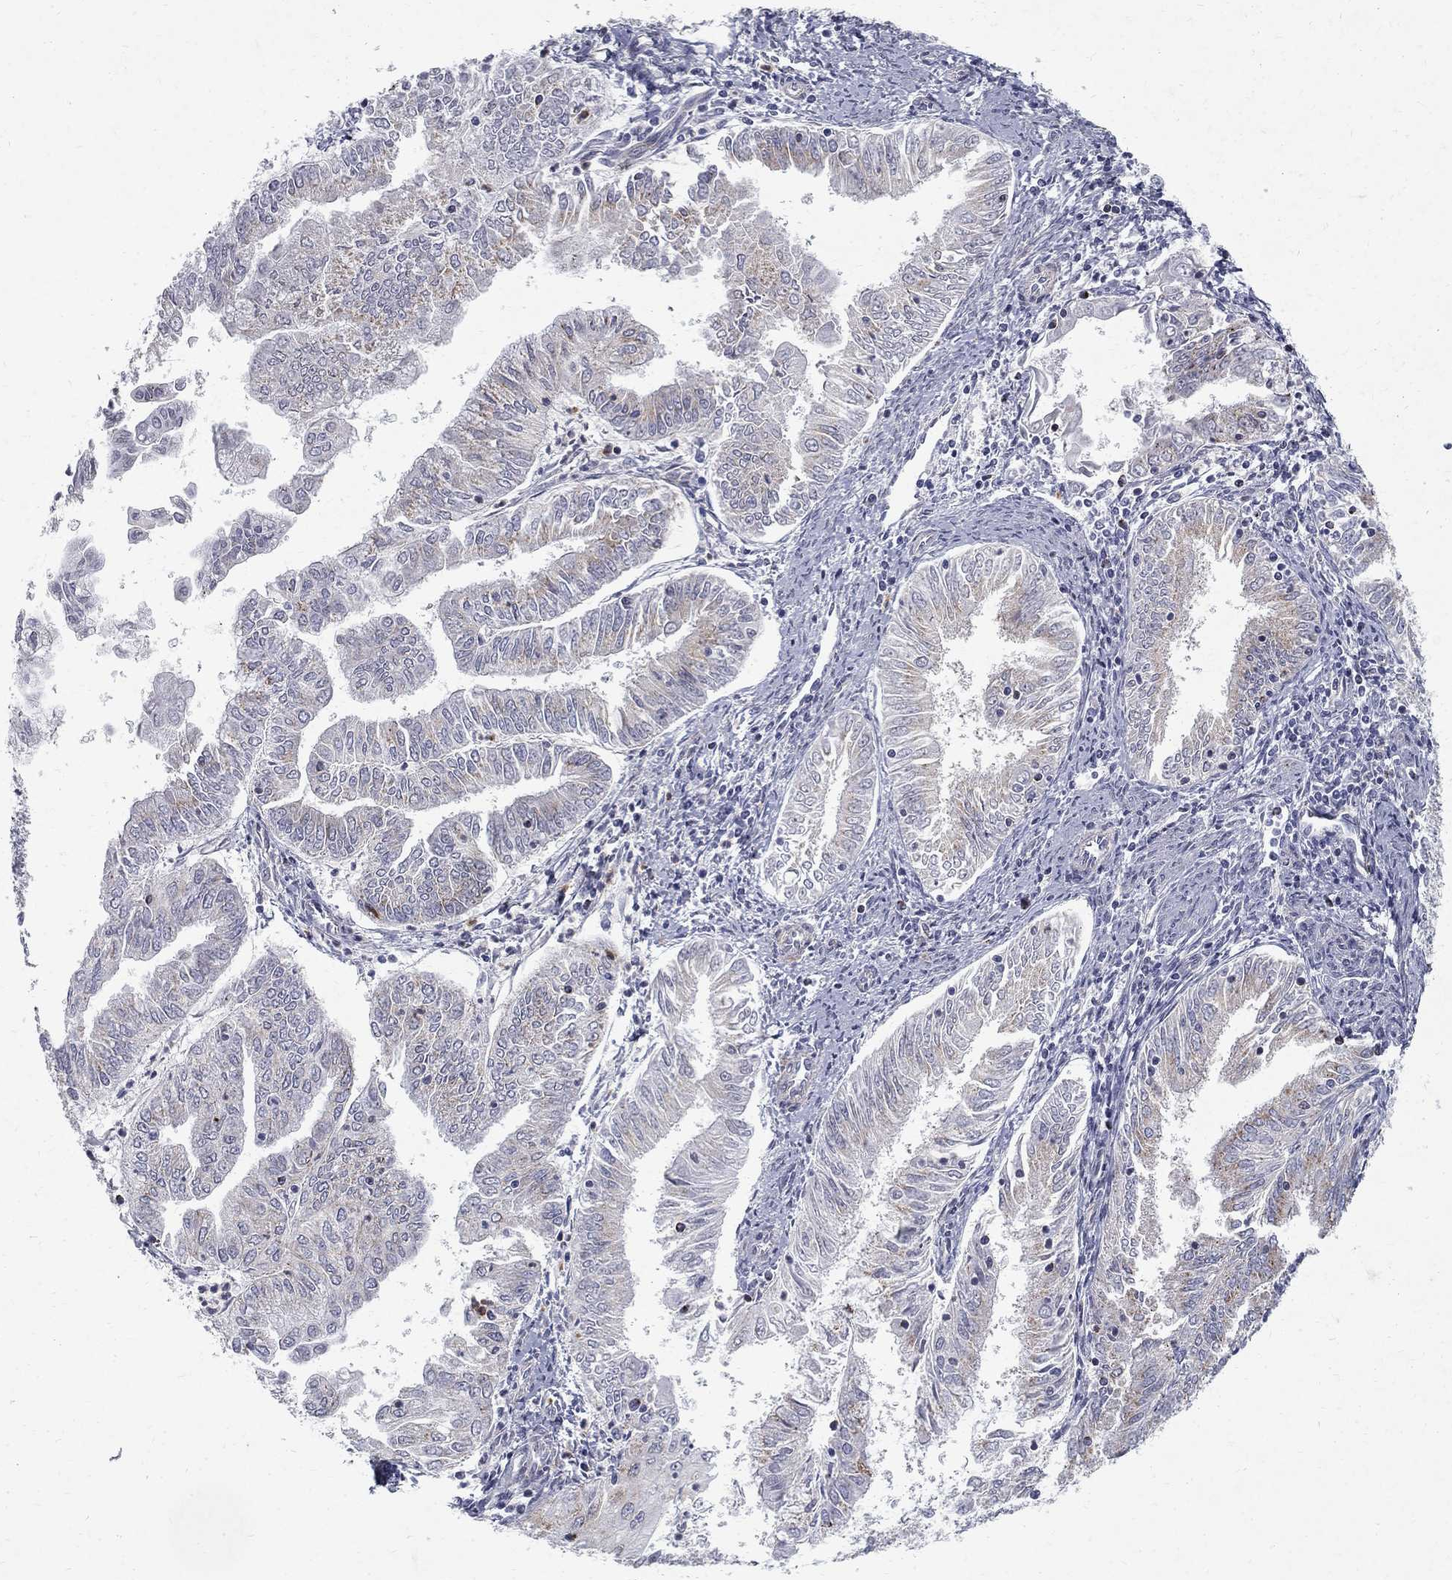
{"staining": {"intensity": "negative", "quantity": "none", "location": "none"}, "tissue": "endometrial cancer", "cell_type": "Tumor cells", "image_type": "cancer", "snomed": [{"axis": "morphology", "description": "Adenocarcinoma, NOS"}, {"axis": "topography", "description": "Endometrium"}], "caption": "There is no significant staining in tumor cells of endometrial adenocarcinoma.", "gene": "CLIC6", "patient": {"sex": "female", "age": 56}}